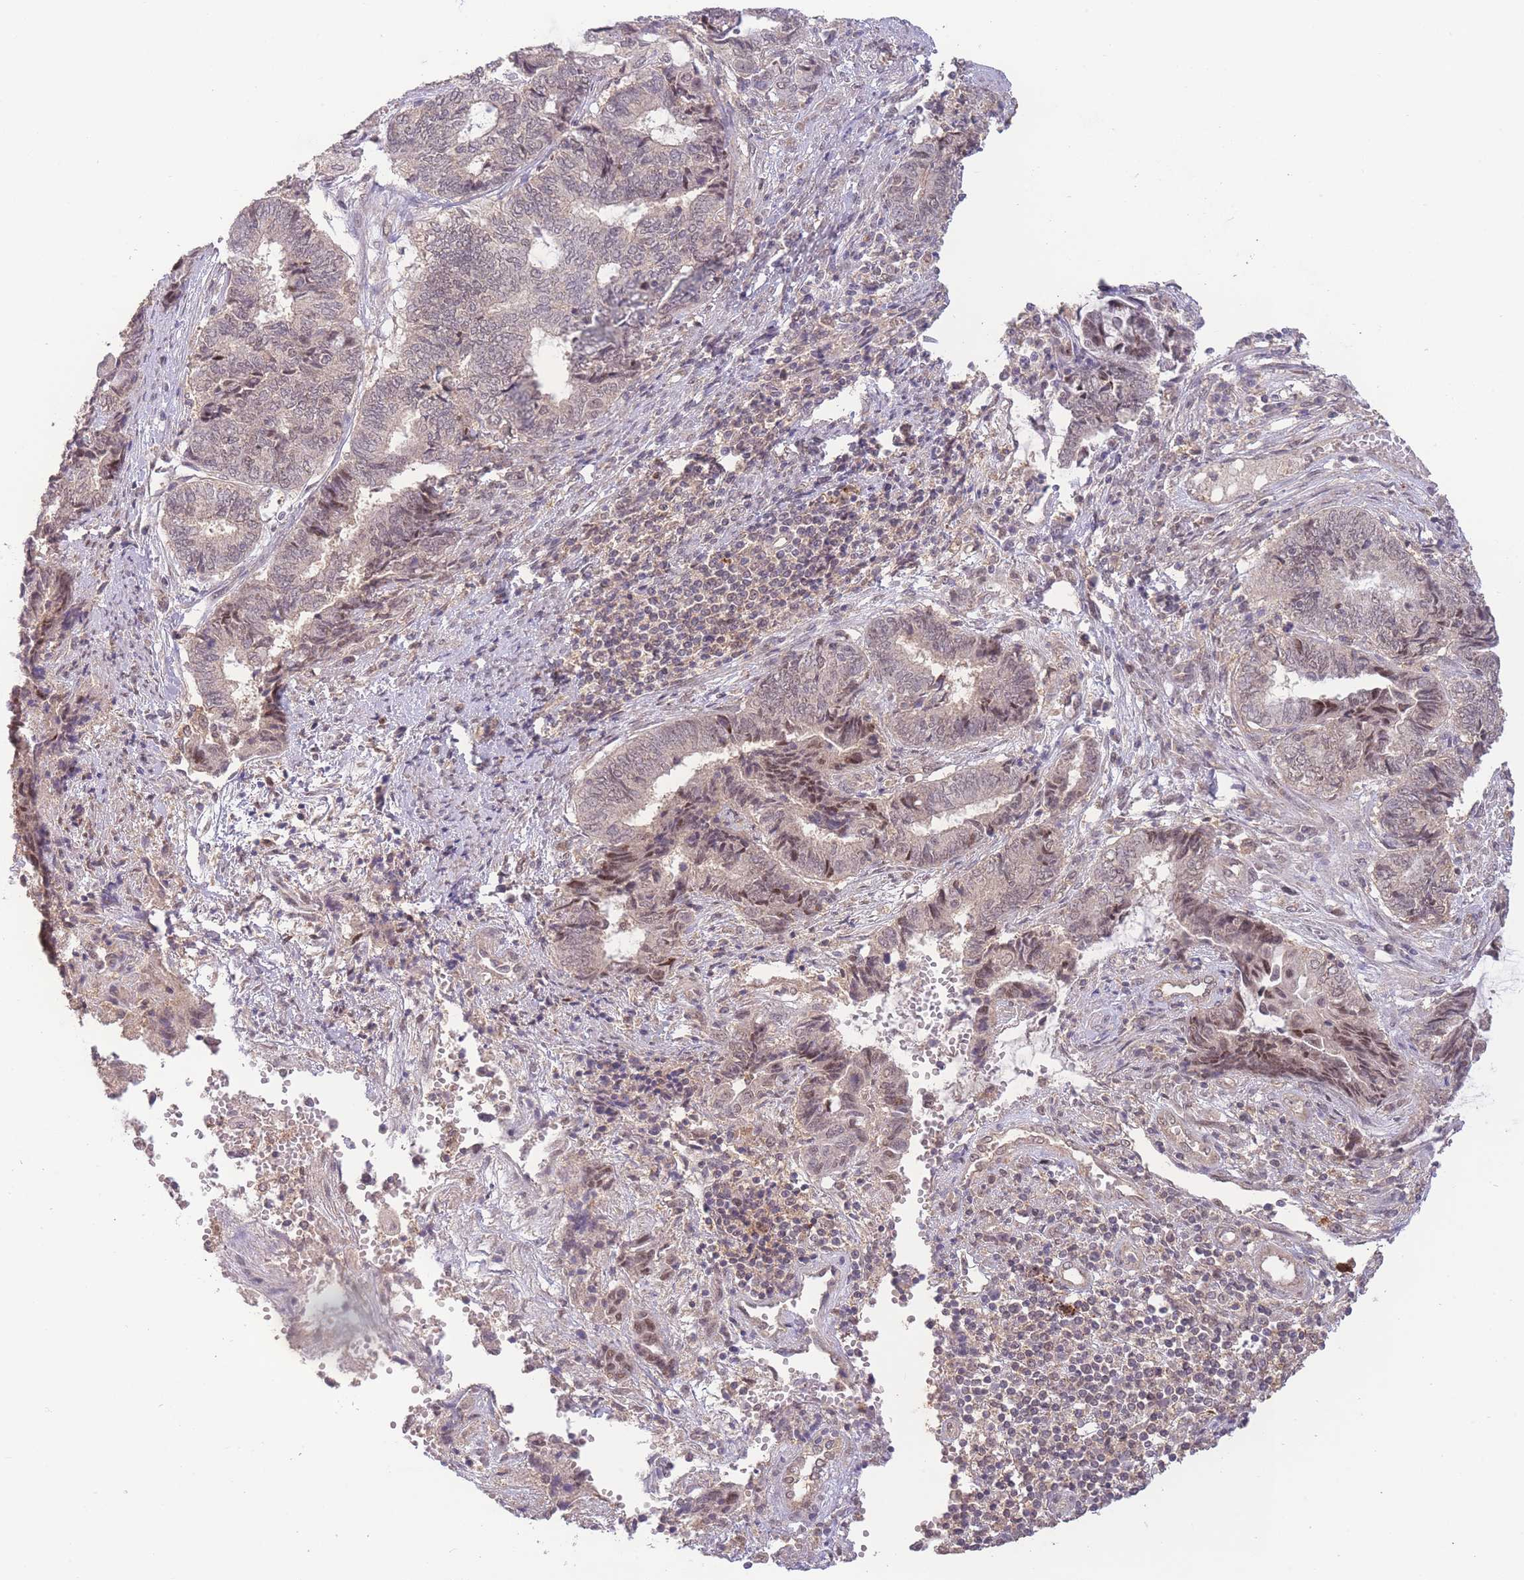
{"staining": {"intensity": "weak", "quantity": "<25%", "location": "nuclear"}, "tissue": "endometrial cancer", "cell_type": "Tumor cells", "image_type": "cancer", "snomed": [{"axis": "morphology", "description": "Adenocarcinoma, NOS"}, {"axis": "topography", "description": "Uterus"}, {"axis": "topography", "description": "Endometrium"}], "caption": "There is no significant positivity in tumor cells of adenocarcinoma (endometrial).", "gene": "RNF144B", "patient": {"sex": "female", "age": 70}}